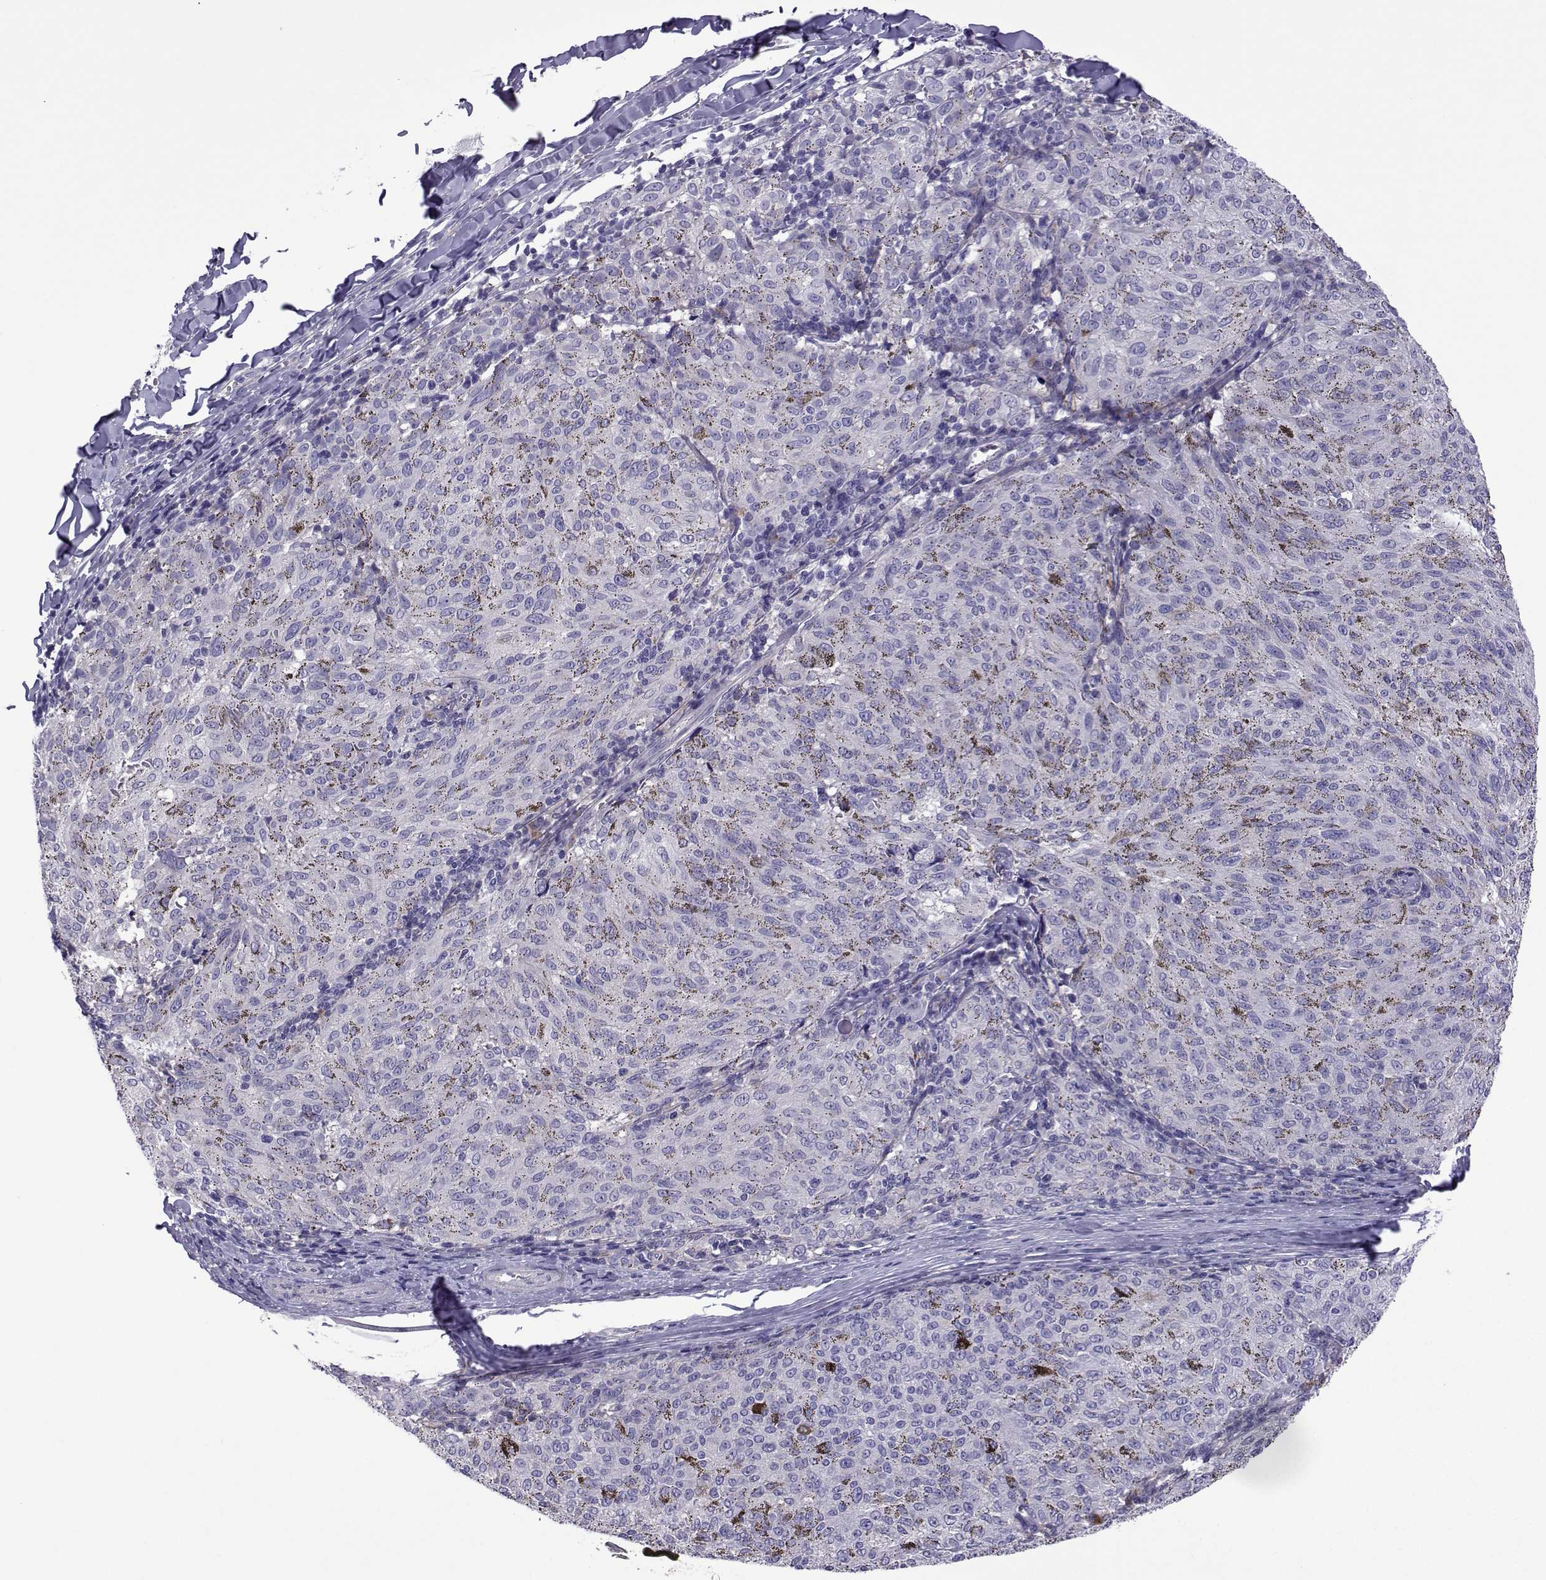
{"staining": {"intensity": "negative", "quantity": "none", "location": "none"}, "tissue": "melanoma", "cell_type": "Tumor cells", "image_type": "cancer", "snomed": [{"axis": "morphology", "description": "Malignant melanoma, NOS"}, {"axis": "topography", "description": "Skin"}], "caption": "Protein analysis of melanoma demonstrates no significant staining in tumor cells. (DAB (3,3'-diaminobenzidine) IHC visualized using brightfield microscopy, high magnification).", "gene": "CFAP70", "patient": {"sex": "female", "age": 72}}